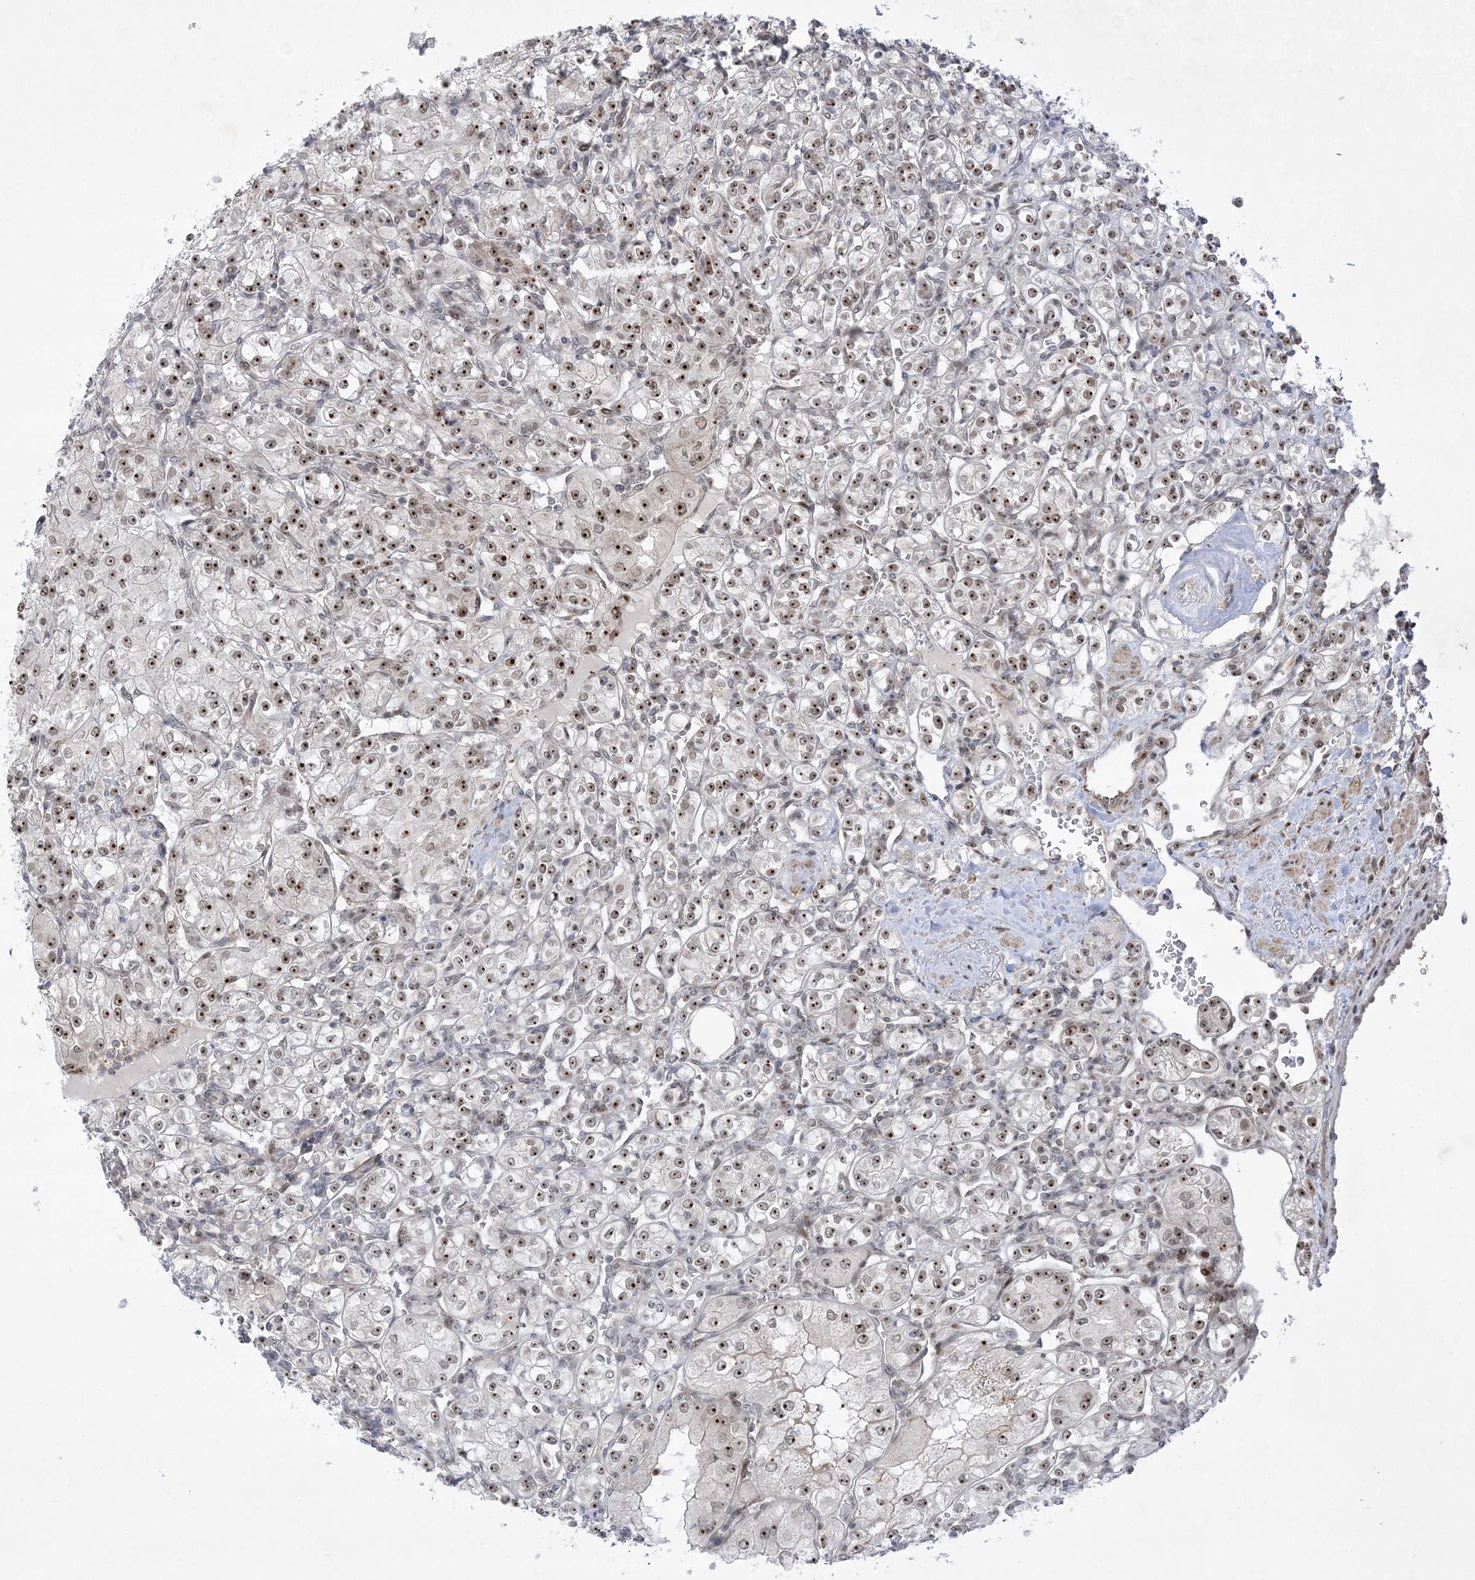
{"staining": {"intensity": "moderate", "quantity": ">75%", "location": "nuclear"}, "tissue": "renal cancer", "cell_type": "Tumor cells", "image_type": "cancer", "snomed": [{"axis": "morphology", "description": "Adenocarcinoma, NOS"}, {"axis": "topography", "description": "Kidney"}], "caption": "Tumor cells demonstrate medium levels of moderate nuclear expression in about >75% of cells in adenocarcinoma (renal). The protein is shown in brown color, while the nuclei are stained blue.", "gene": "NPM3", "patient": {"sex": "male", "age": 77}}